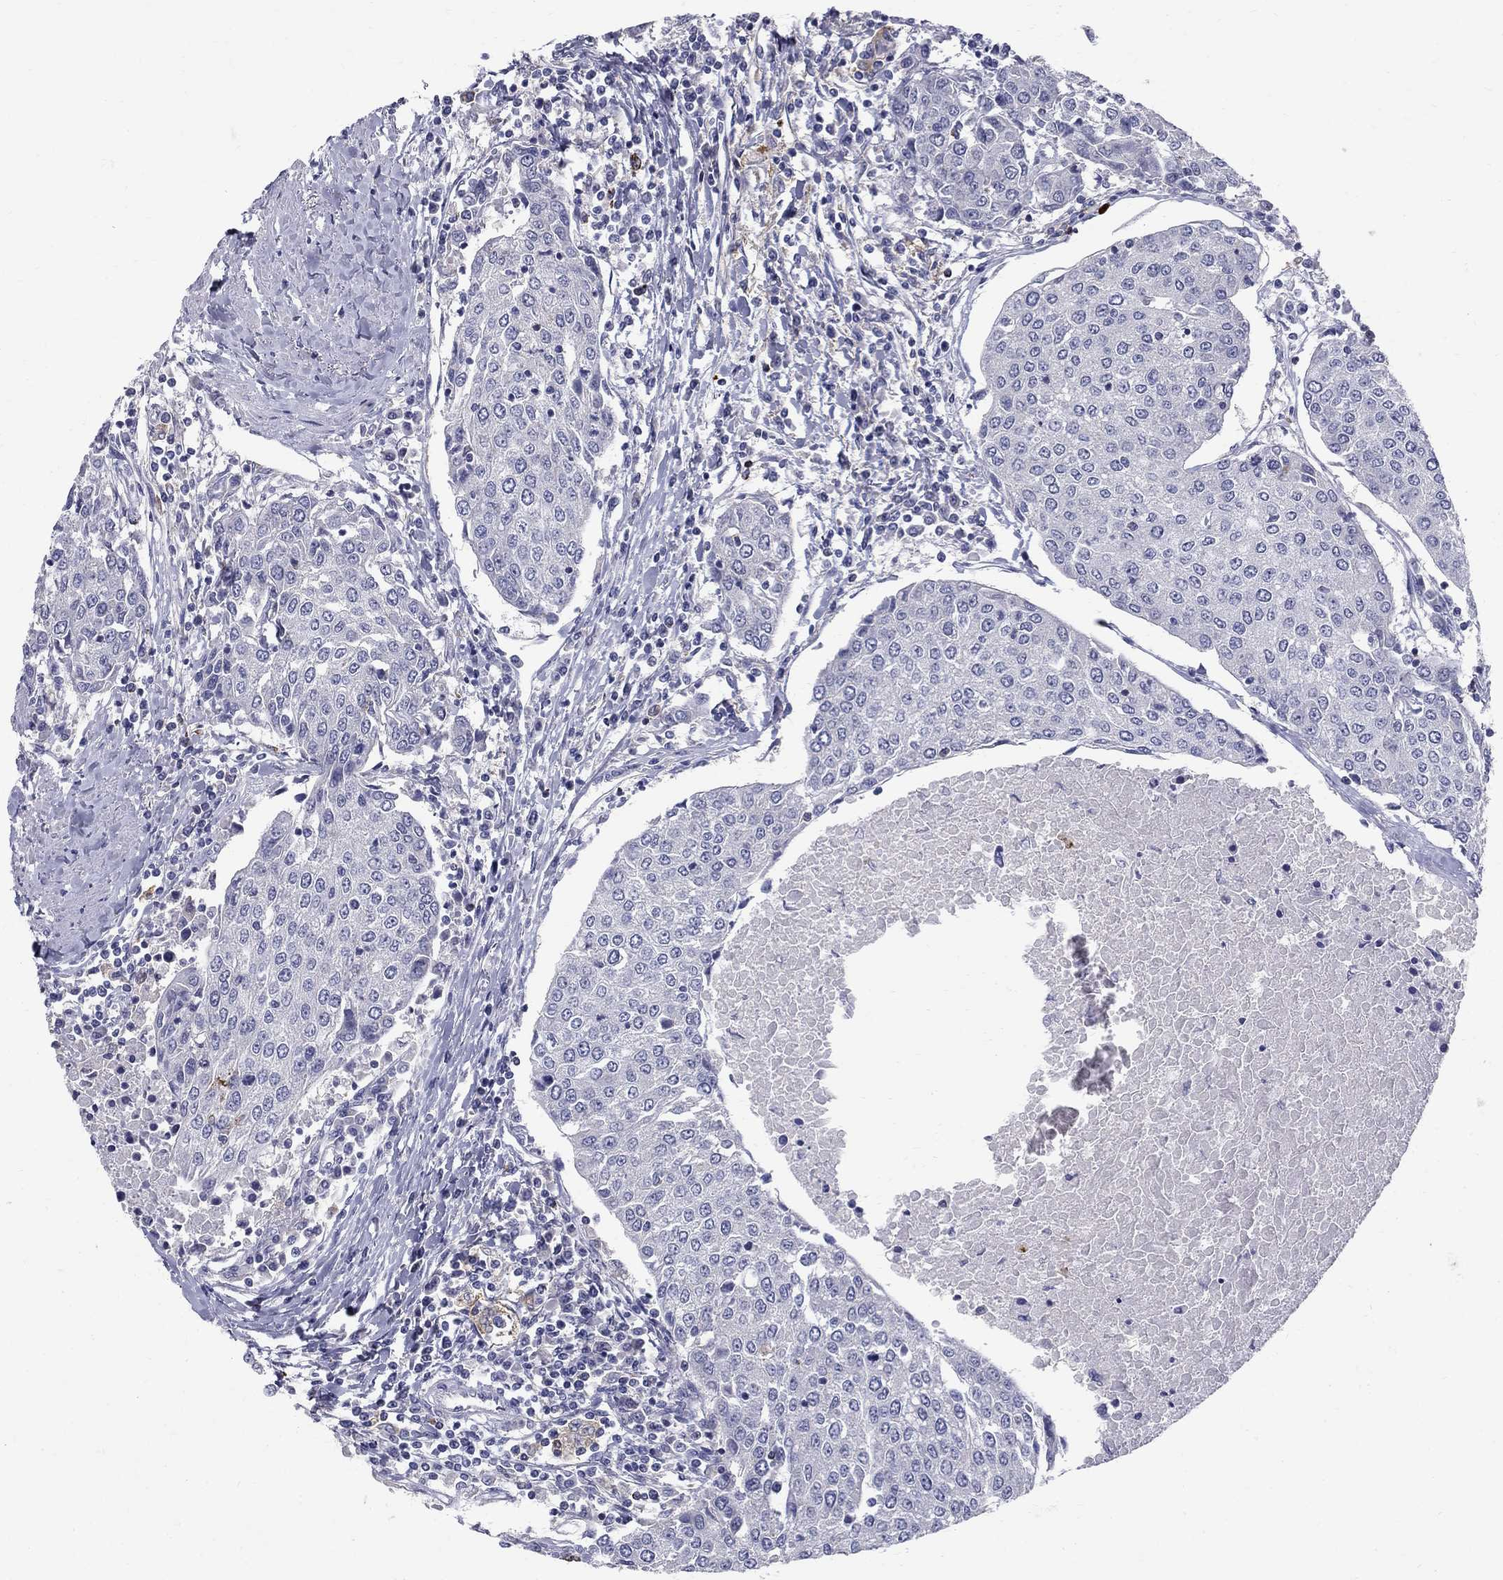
{"staining": {"intensity": "negative", "quantity": "none", "location": "none"}, "tissue": "urothelial cancer", "cell_type": "Tumor cells", "image_type": "cancer", "snomed": [{"axis": "morphology", "description": "Urothelial carcinoma, High grade"}, {"axis": "topography", "description": "Urinary bladder"}], "caption": "Tumor cells are negative for protein expression in human urothelial carcinoma (high-grade).", "gene": "TP53TG5", "patient": {"sex": "female", "age": 85}}